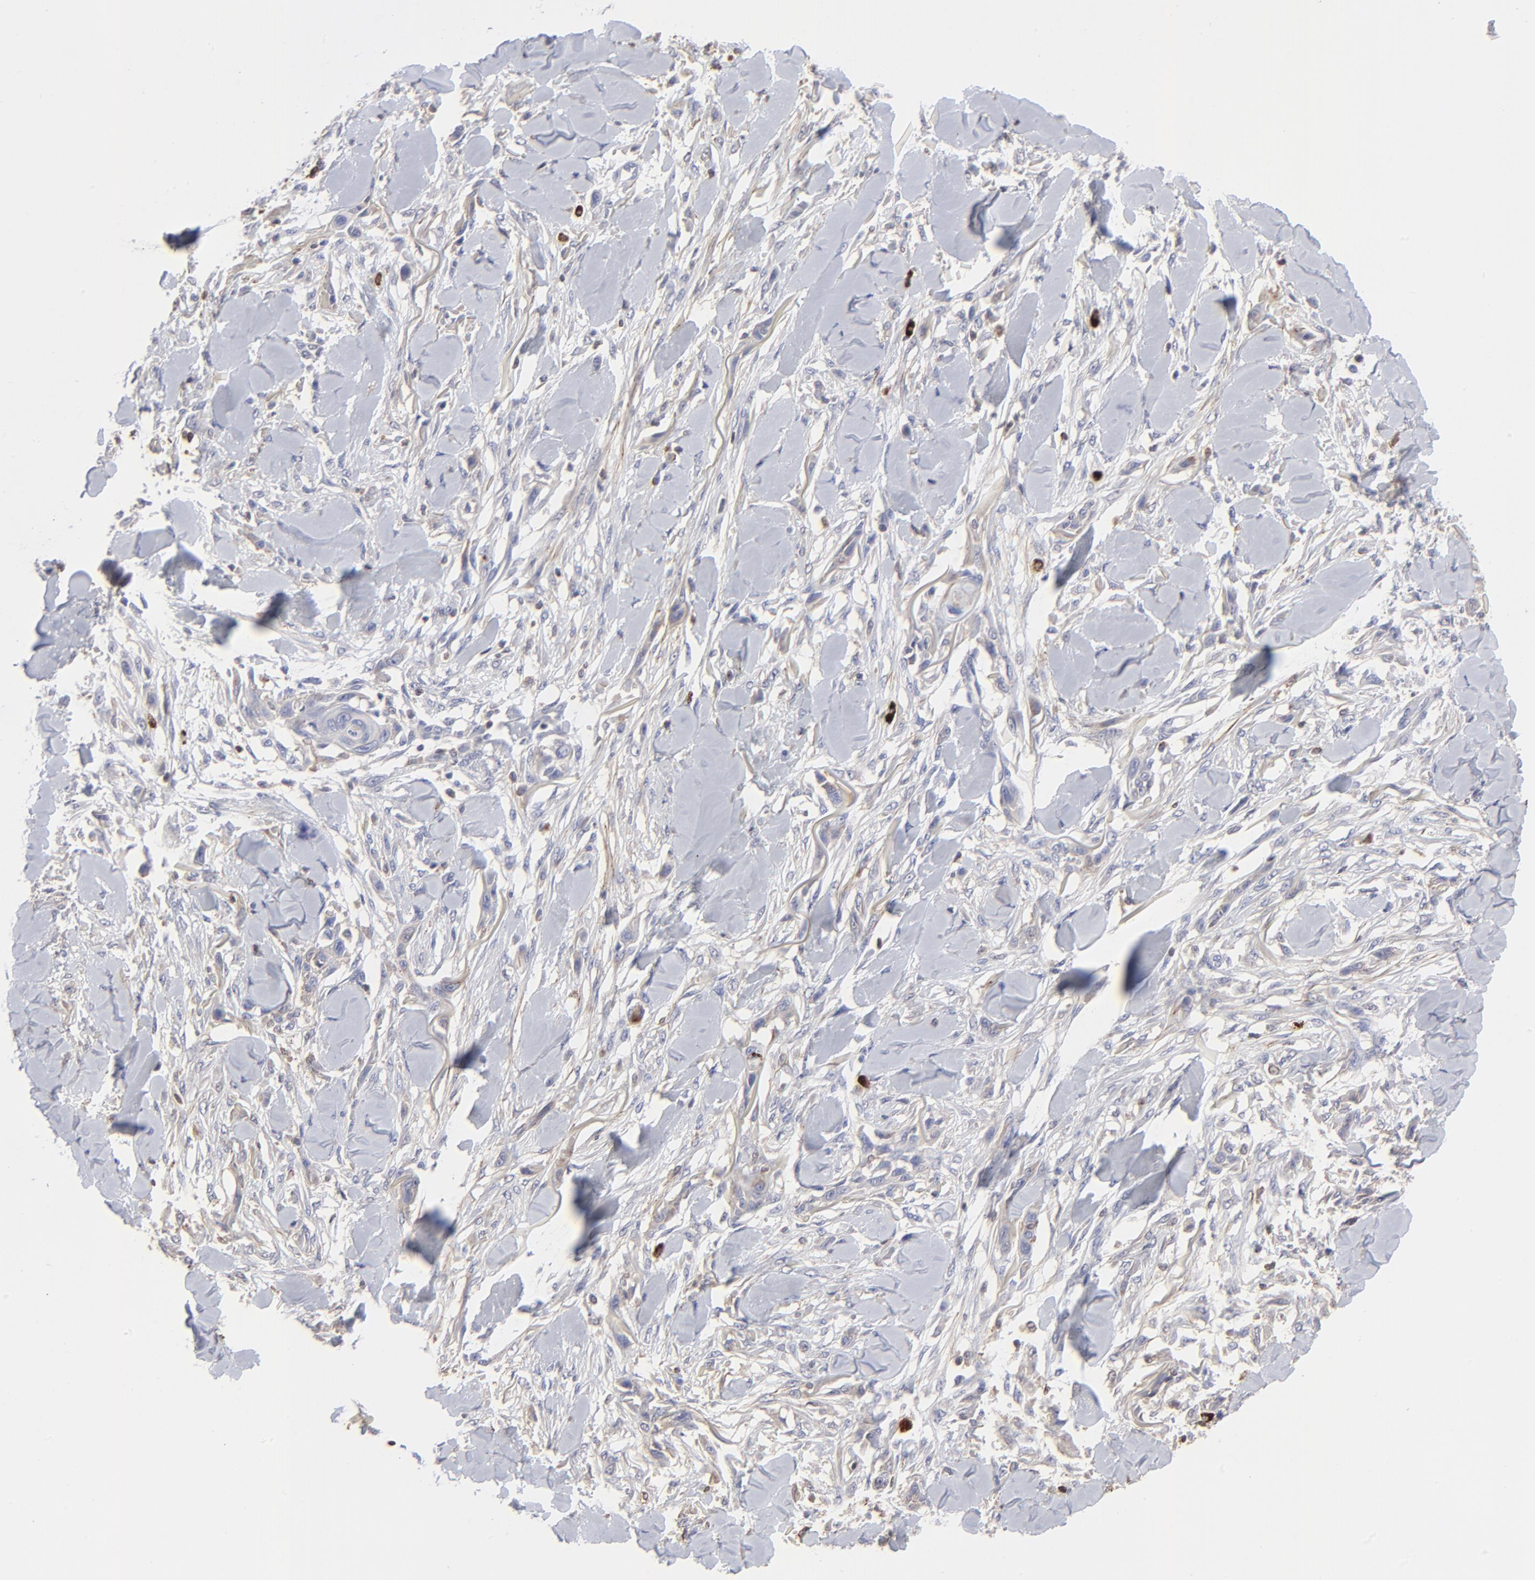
{"staining": {"intensity": "negative", "quantity": "none", "location": "none"}, "tissue": "skin cancer", "cell_type": "Tumor cells", "image_type": "cancer", "snomed": [{"axis": "morphology", "description": "Squamous cell carcinoma, NOS"}, {"axis": "topography", "description": "Skin"}], "caption": "The histopathology image shows no significant positivity in tumor cells of skin cancer.", "gene": "TBXT", "patient": {"sex": "female", "age": 59}}